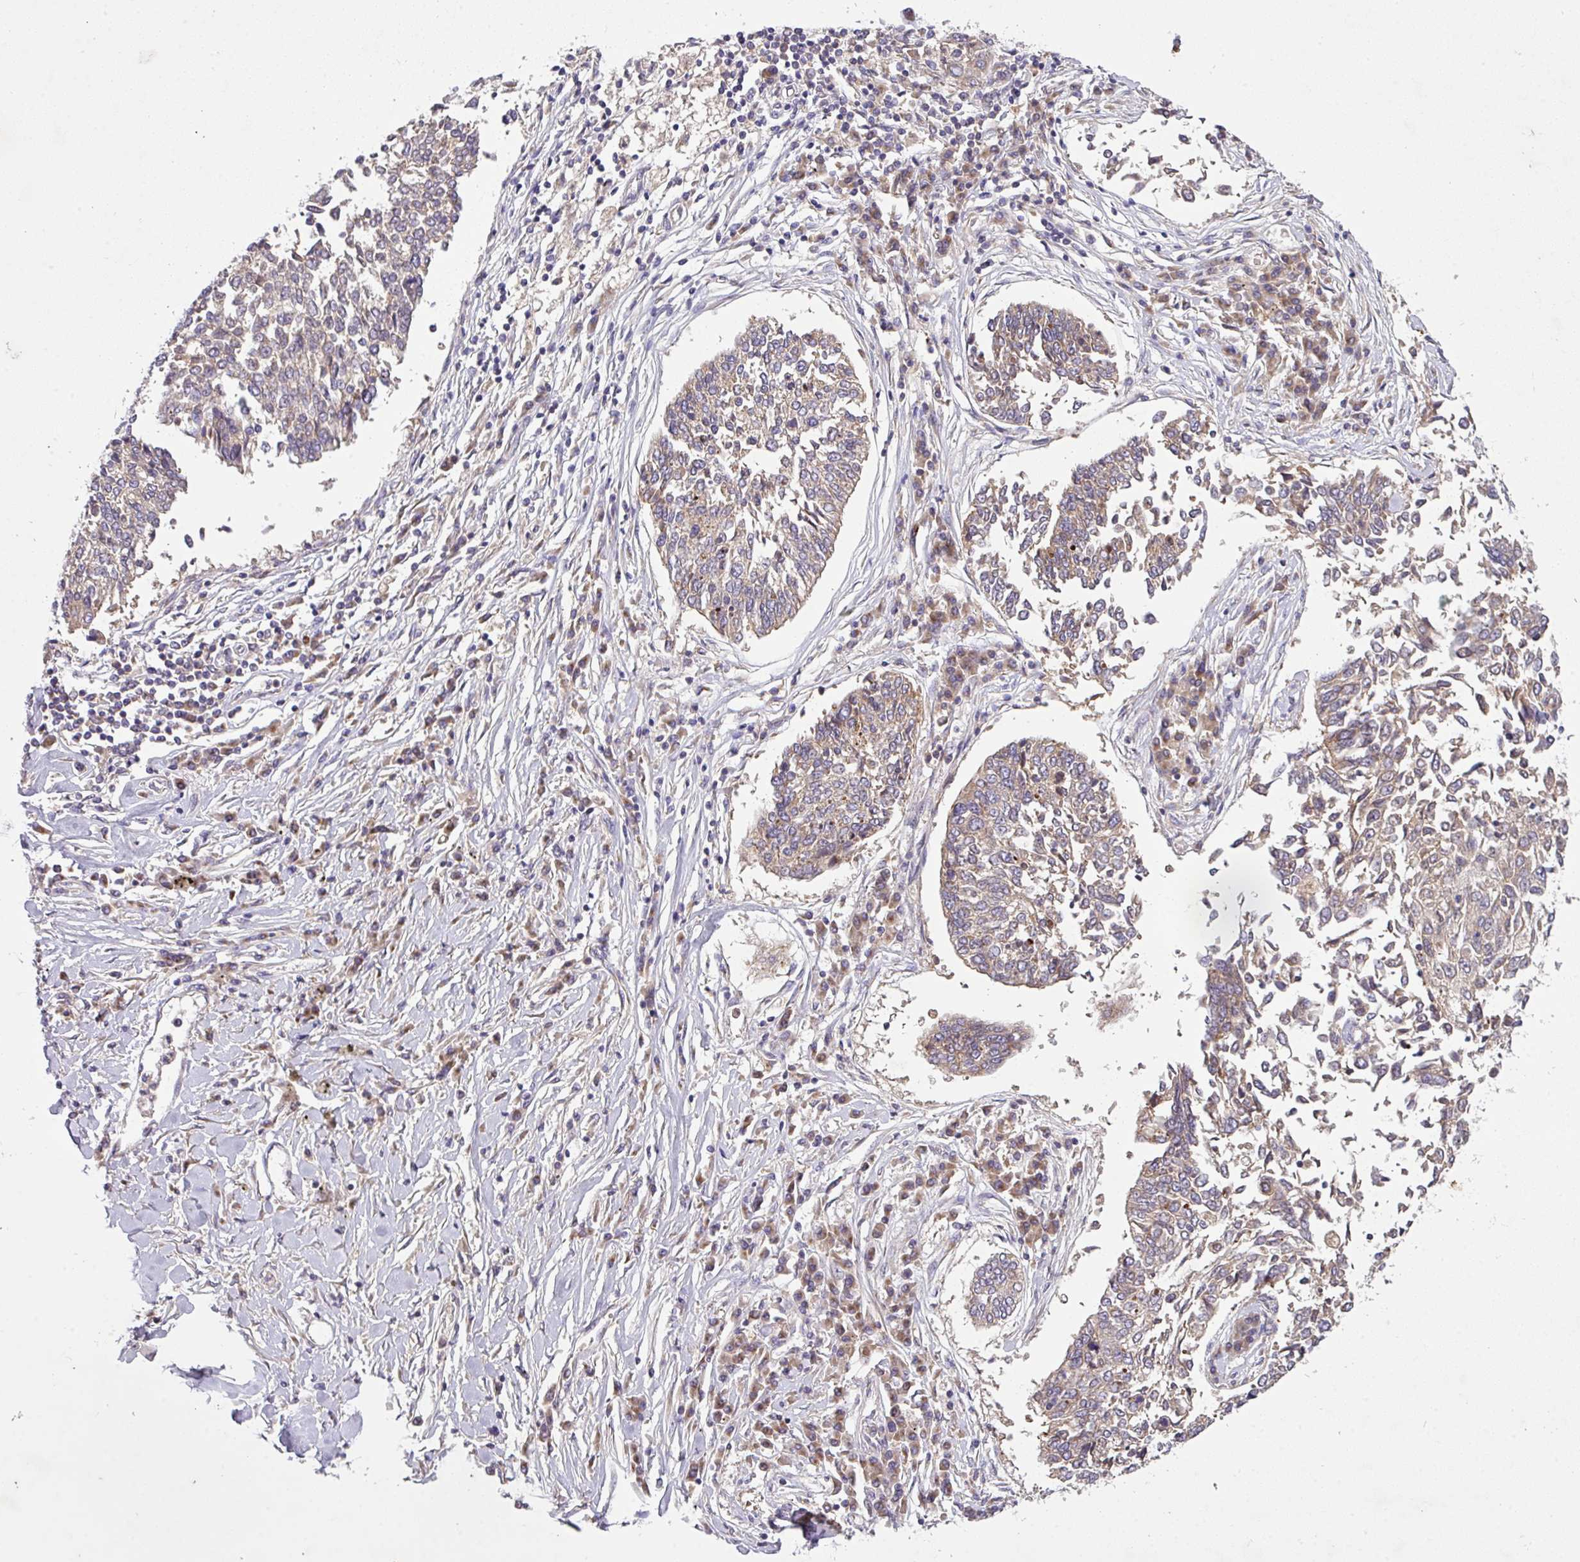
{"staining": {"intensity": "weak", "quantity": "25%-75%", "location": "cytoplasmic/membranous"}, "tissue": "lung cancer", "cell_type": "Tumor cells", "image_type": "cancer", "snomed": [{"axis": "morphology", "description": "Normal tissue, NOS"}, {"axis": "morphology", "description": "Squamous cell carcinoma, NOS"}, {"axis": "topography", "description": "Cartilage tissue"}, {"axis": "topography", "description": "Bronchus"}, {"axis": "topography", "description": "Lung"}, {"axis": "topography", "description": "Peripheral nerve tissue"}], "caption": "This image shows immunohistochemistry staining of lung cancer (squamous cell carcinoma), with low weak cytoplasmic/membranous positivity in about 25%-75% of tumor cells.", "gene": "VTI1A", "patient": {"sex": "female", "age": 49}}